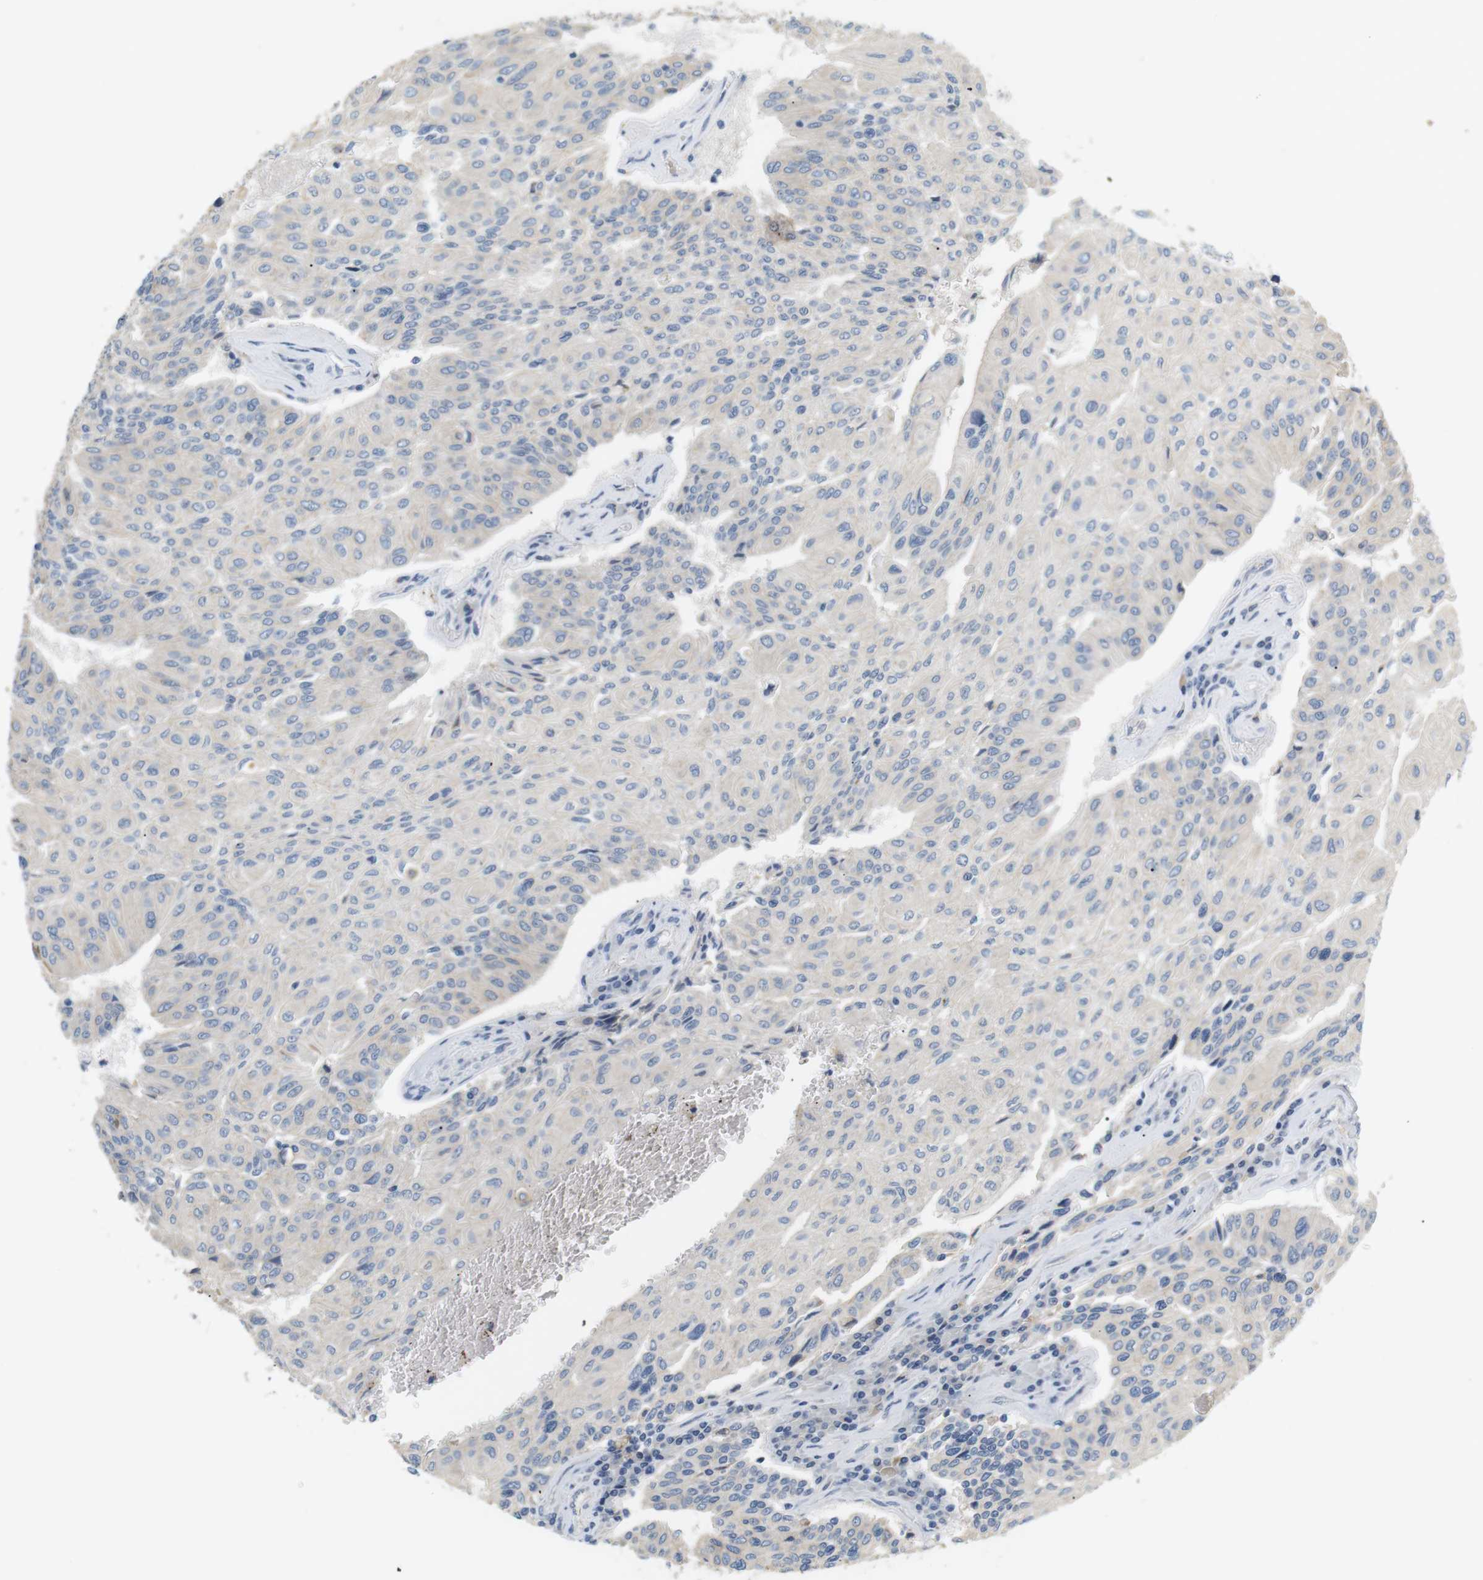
{"staining": {"intensity": "negative", "quantity": "none", "location": "none"}, "tissue": "urothelial cancer", "cell_type": "Tumor cells", "image_type": "cancer", "snomed": [{"axis": "morphology", "description": "Urothelial carcinoma, High grade"}, {"axis": "topography", "description": "Urinary bladder"}], "caption": "IHC image of urothelial cancer stained for a protein (brown), which shows no expression in tumor cells.", "gene": "CD300E", "patient": {"sex": "male", "age": 66}}